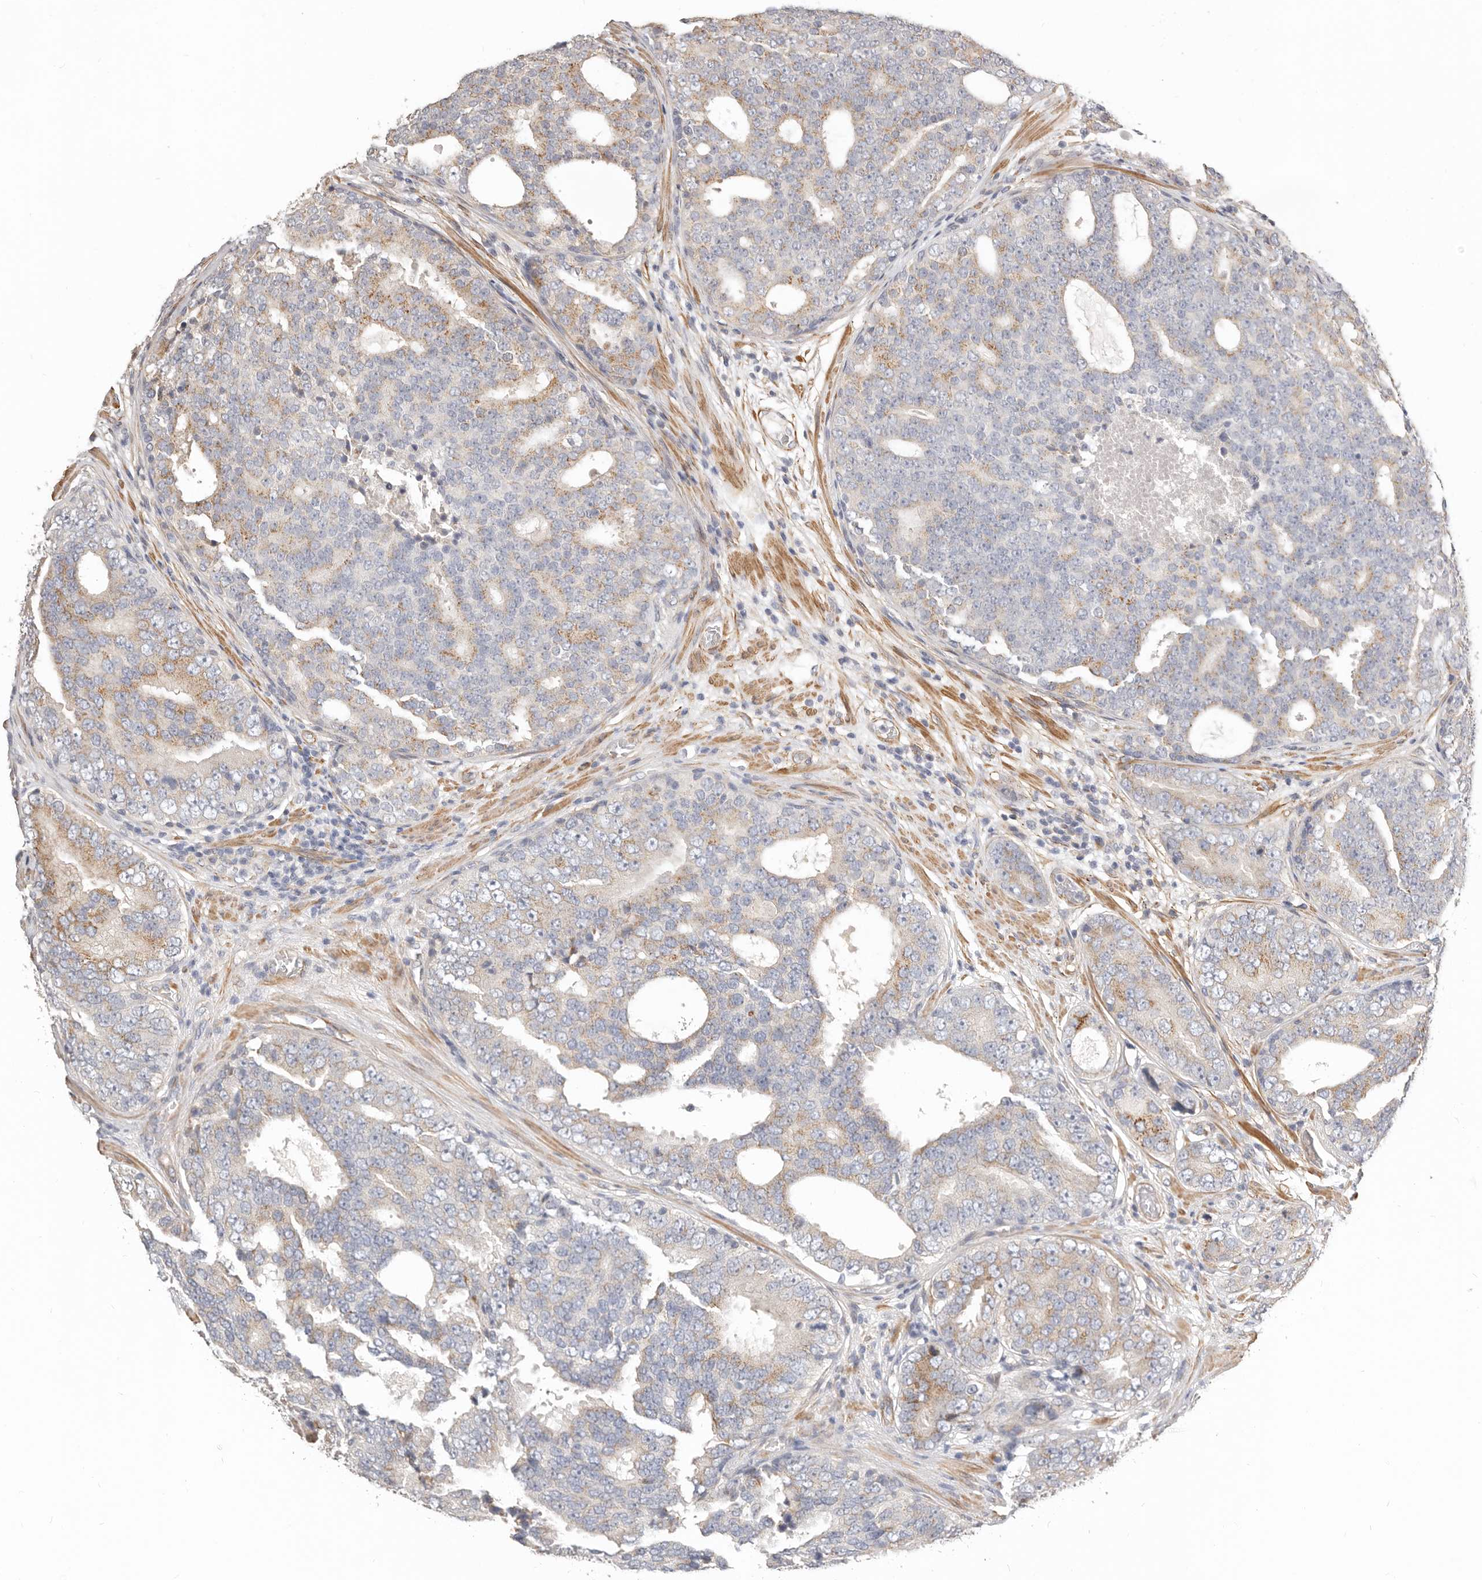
{"staining": {"intensity": "weak", "quantity": "25%-75%", "location": "cytoplasmic/membranous"}, "tissue": "prostate cancer", "cell_type": "Tumor cells", "image_type": "cancer", "snomed": [{"axis": "morphology", "description": "Adenocarcinoma, High grade"}, {"axis": "topography", "description": "Prostate"}], "caption": "DAB immunohistochemical staining of human prostate cancer demonstrates weak cytoplasmic/membranous protein expression in approximately 25%-75% of tumor cells.", "gene": "RABAC1", "patient": {"sex": "male", "age": 56}}